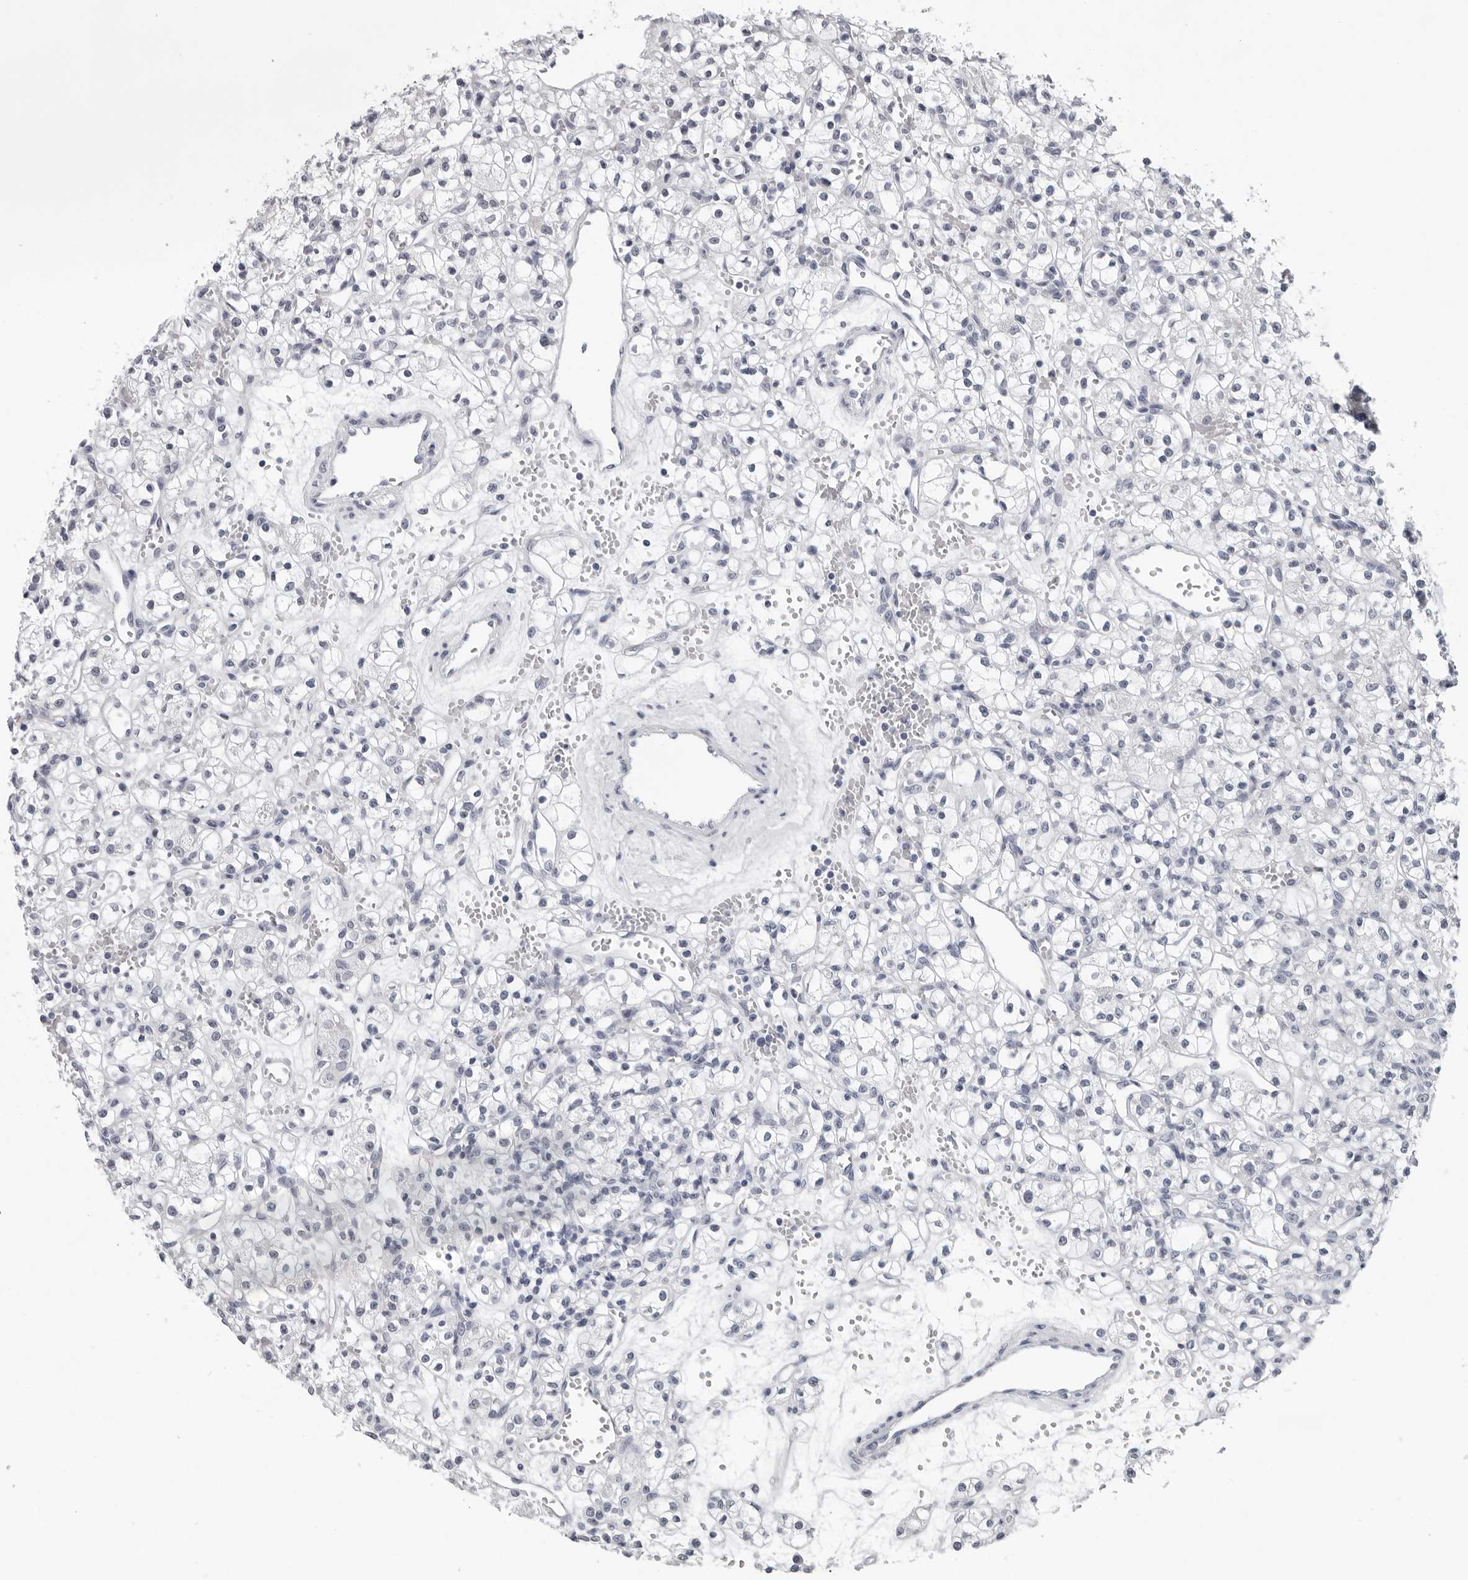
{"staining": {"intensity": "negative", "quantity": "none", "location": "none"}, "tissue": "renal cancer", "cell_type": "Tumor cells", "image_type": "cancer", "snomed": [{"axis": "morphology", "description": "Adenocarcinoma, NOS"}, {"axis": "topography", "description": "Kidney"}], "caption": "Immunohistochemistry (IHC) photomicrograph of neoplastic tissue: human renal cancer stained with DAB shows no significant protein staining in tumor cells.", "gene": "CCDC28B", "patient": {"sex": "female", "age": 59}}